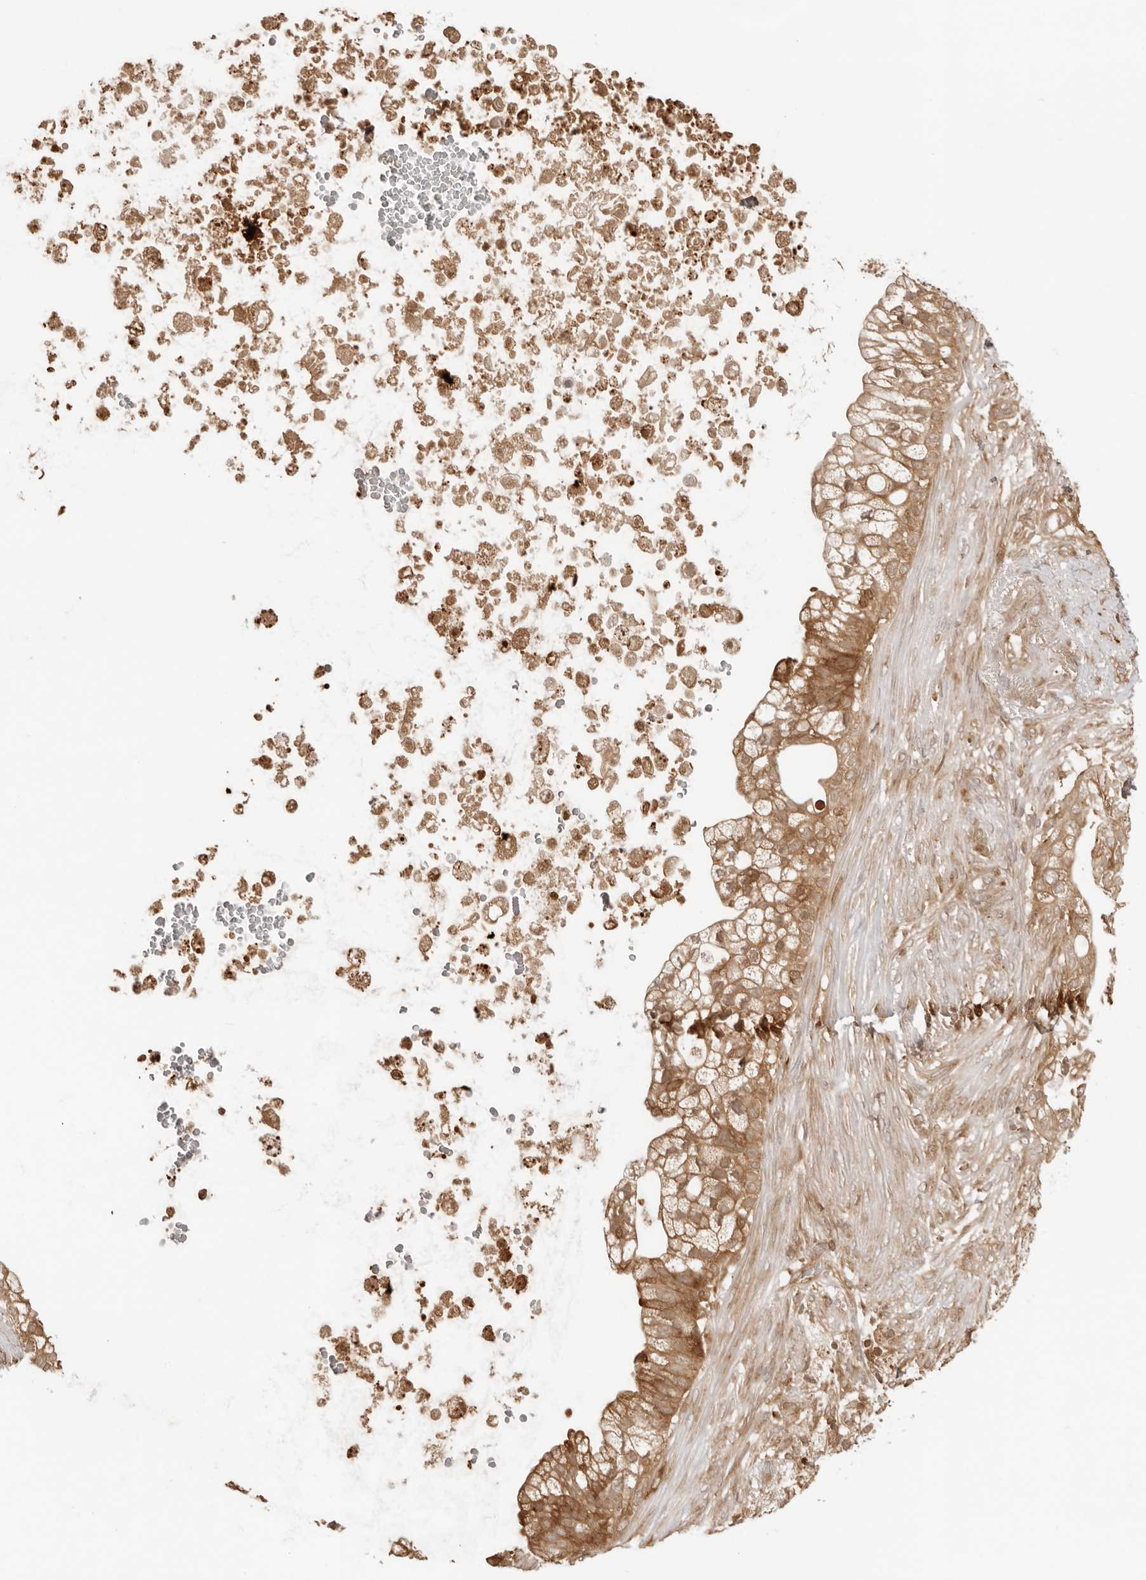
{"staining": {"intensity": "moderate", "quantity": ">75%", "location": "cytoplasmic/membranous"}, "tissue": "pancreatic cancer", "cell_type": "Tumor cells", "image_type": "cancer", "snomed": [{"axis": "morphology", "description": "Adenocarcinoma, NOS"}, {"axis": "topography", "description": "Pancreas"}], "caption": "Brown immunohistochemical staining in human pancreatic cancer (adenocarcinoma) demonstrates moderate cytoplasmic/membranous positivity in approximately >75% of tumor cells.", "gene": "IKBKE", "patient": {"sex": "male", "age": 53}}